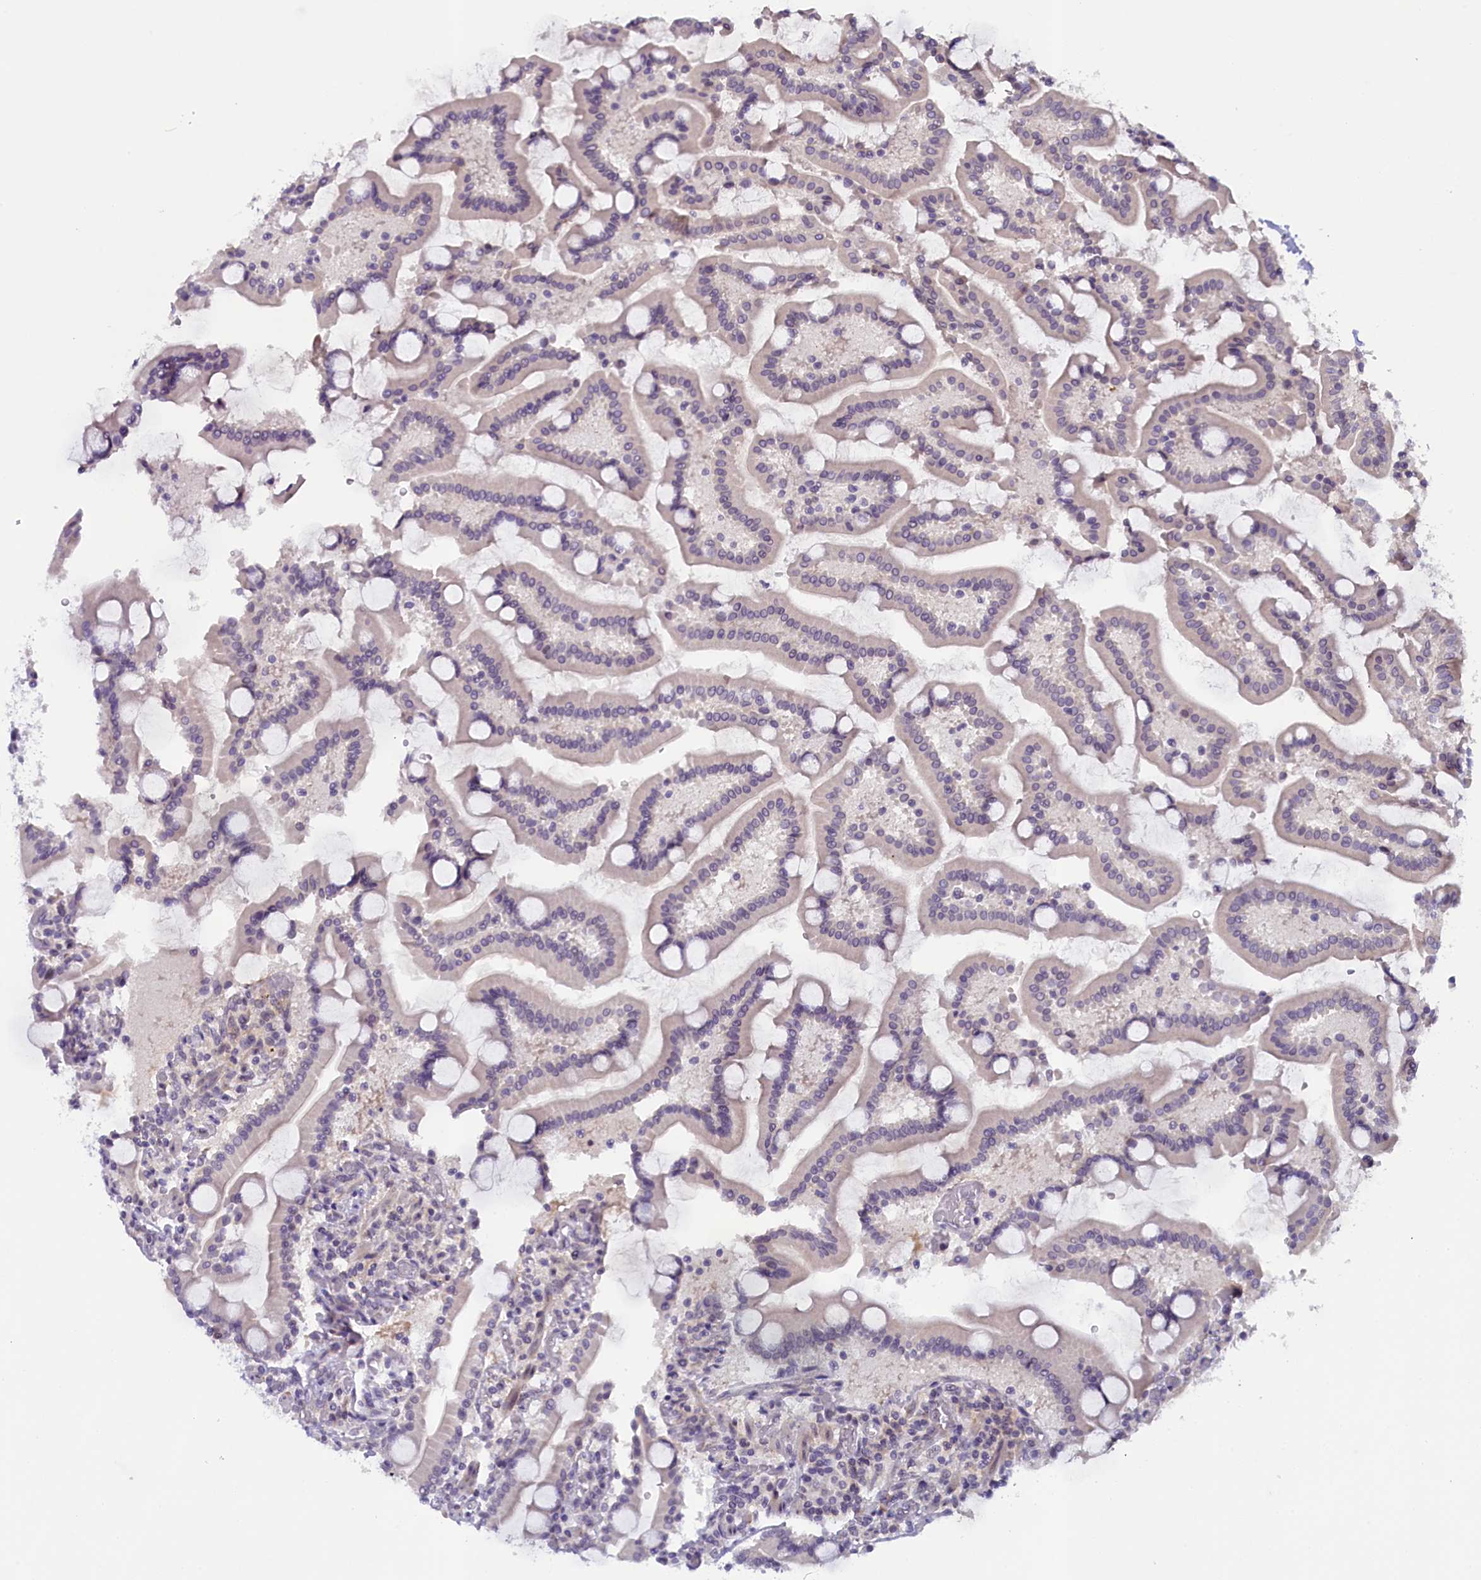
{"staining": {"intensity": "negative", "quantity": "none", "location": "none"}, "tissue": "duodenum", "cell_type": "Glandular cells", "image_type": "normal", "snomed": [{"axis": "morphology", "description": "Normal tissue, NOS"}, {"axis": "topography", "description": "Duodenum"}], "caption": "IHC histopathology image of normal duodenum stained for a protein (brown), which exhibits no staining in glandular cells.", "gene": "CRAMP1", "patient": {"sex": "male", "age": 55}}